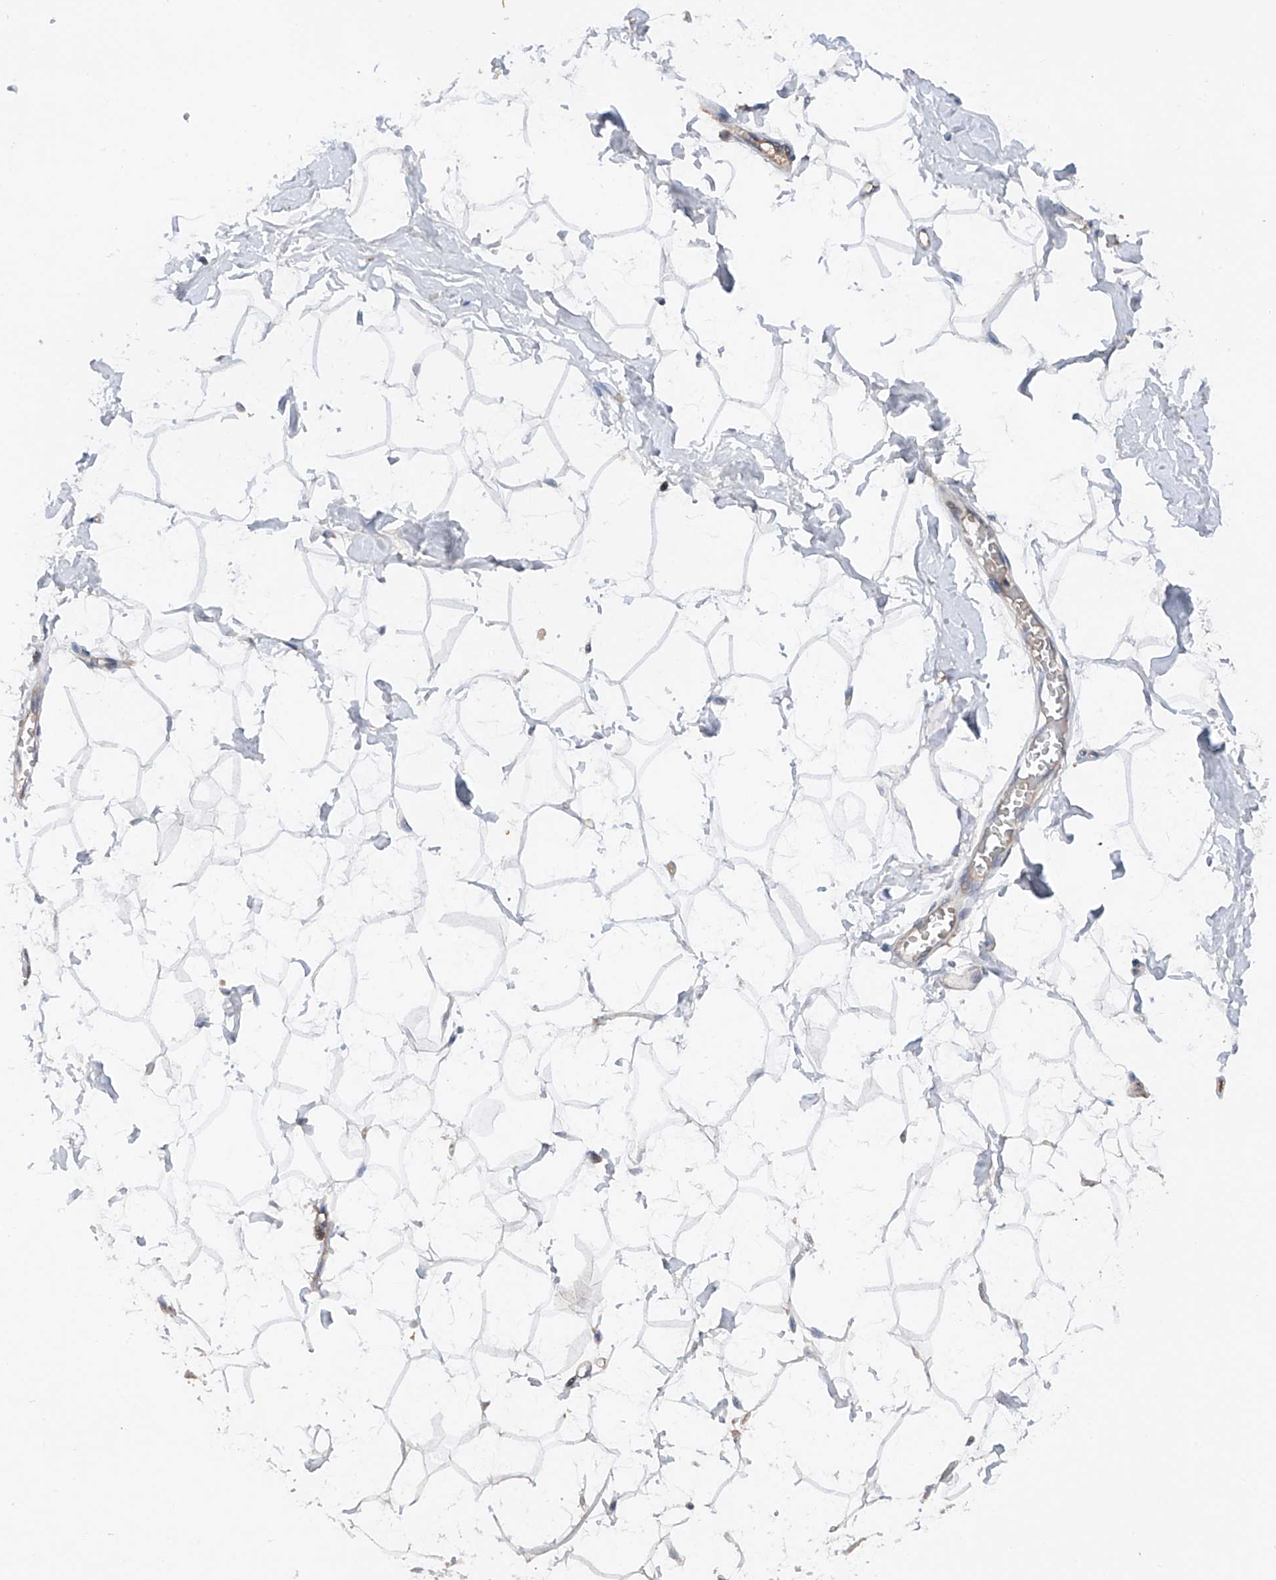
{"staining": {"intensity": "negative", "quantity": "none", "location": "none"}, "tissue": "breast", "cell_type": "Adipocytes", "image_type": "normal", "snomed": [{"axis": "morphology", "description": "Normal tissue, NOS"}, {"axis": "topography", "description": "Breast"}], "caption": "Histopathology image shows no significant protein expression in adipocytes of unremarkable breast. (DAB (3,3'-diaminobenzidine) immunohistochemistry (IHC), high magnification).", "gene": "DAD1", "patient": {"sex": "female", "age": 26}}